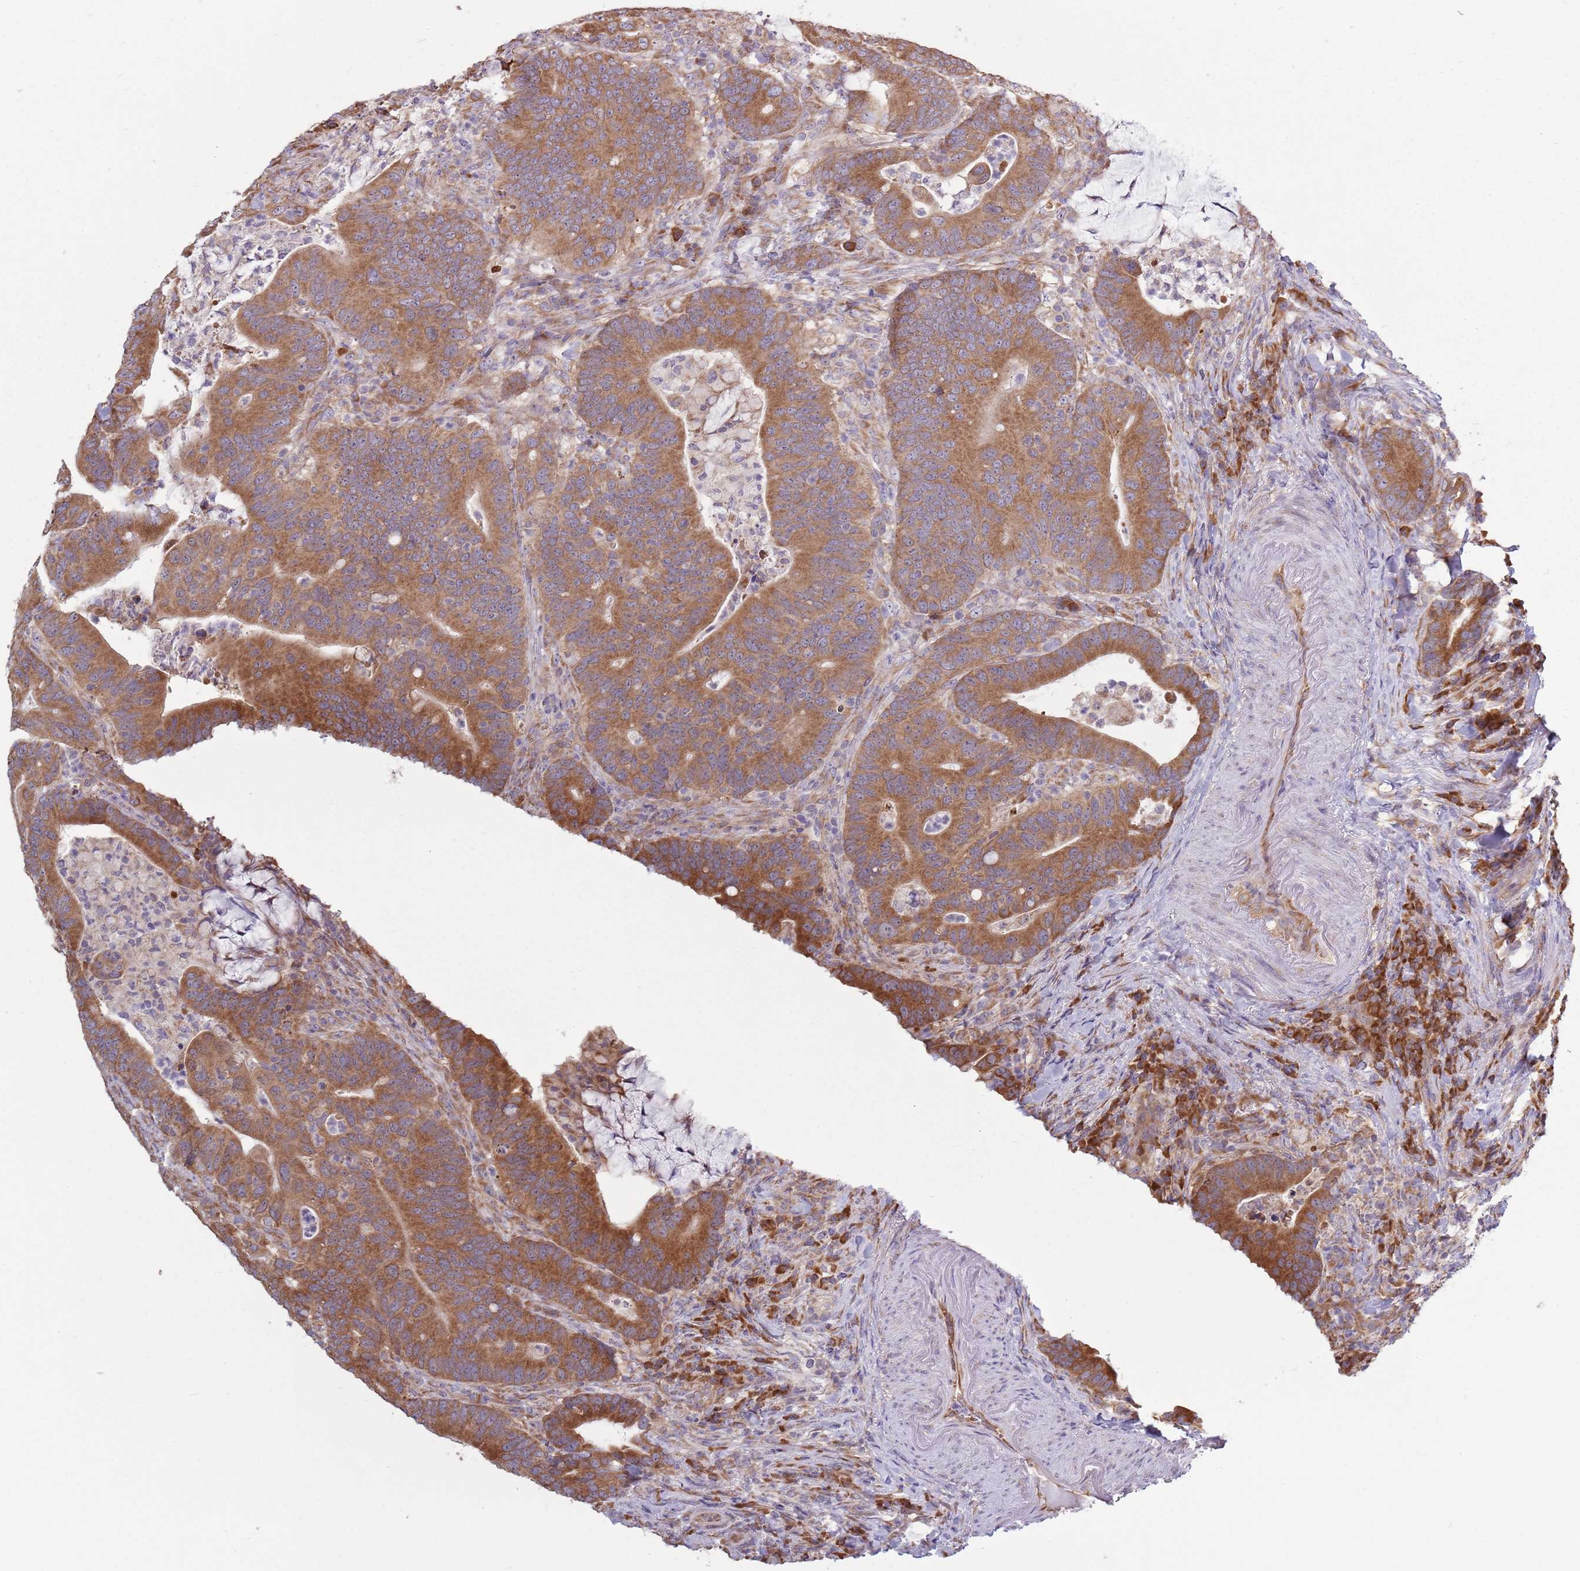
{"staining": {"intensity": "strong", "quantity": ">75%", "location": "cytoplasmic/membranous"}, "tissue": "colorectal cancer", "cell_type": "Tumor cells", "image_type": "cancer", "snomed": [{"axis": "morphology", "description": "Adenocarcinoma, NOS"}, {"axis": "topography", "description": "Colon"}], "caption": "Tumor cells reveal high levels of strong cytoplasmic/membranous staining in about >75% of cells in colorectal adenocarcinoma.", "gene": "RPL17-C18orf32", "patient": {"sex": "female", "age": 66}}